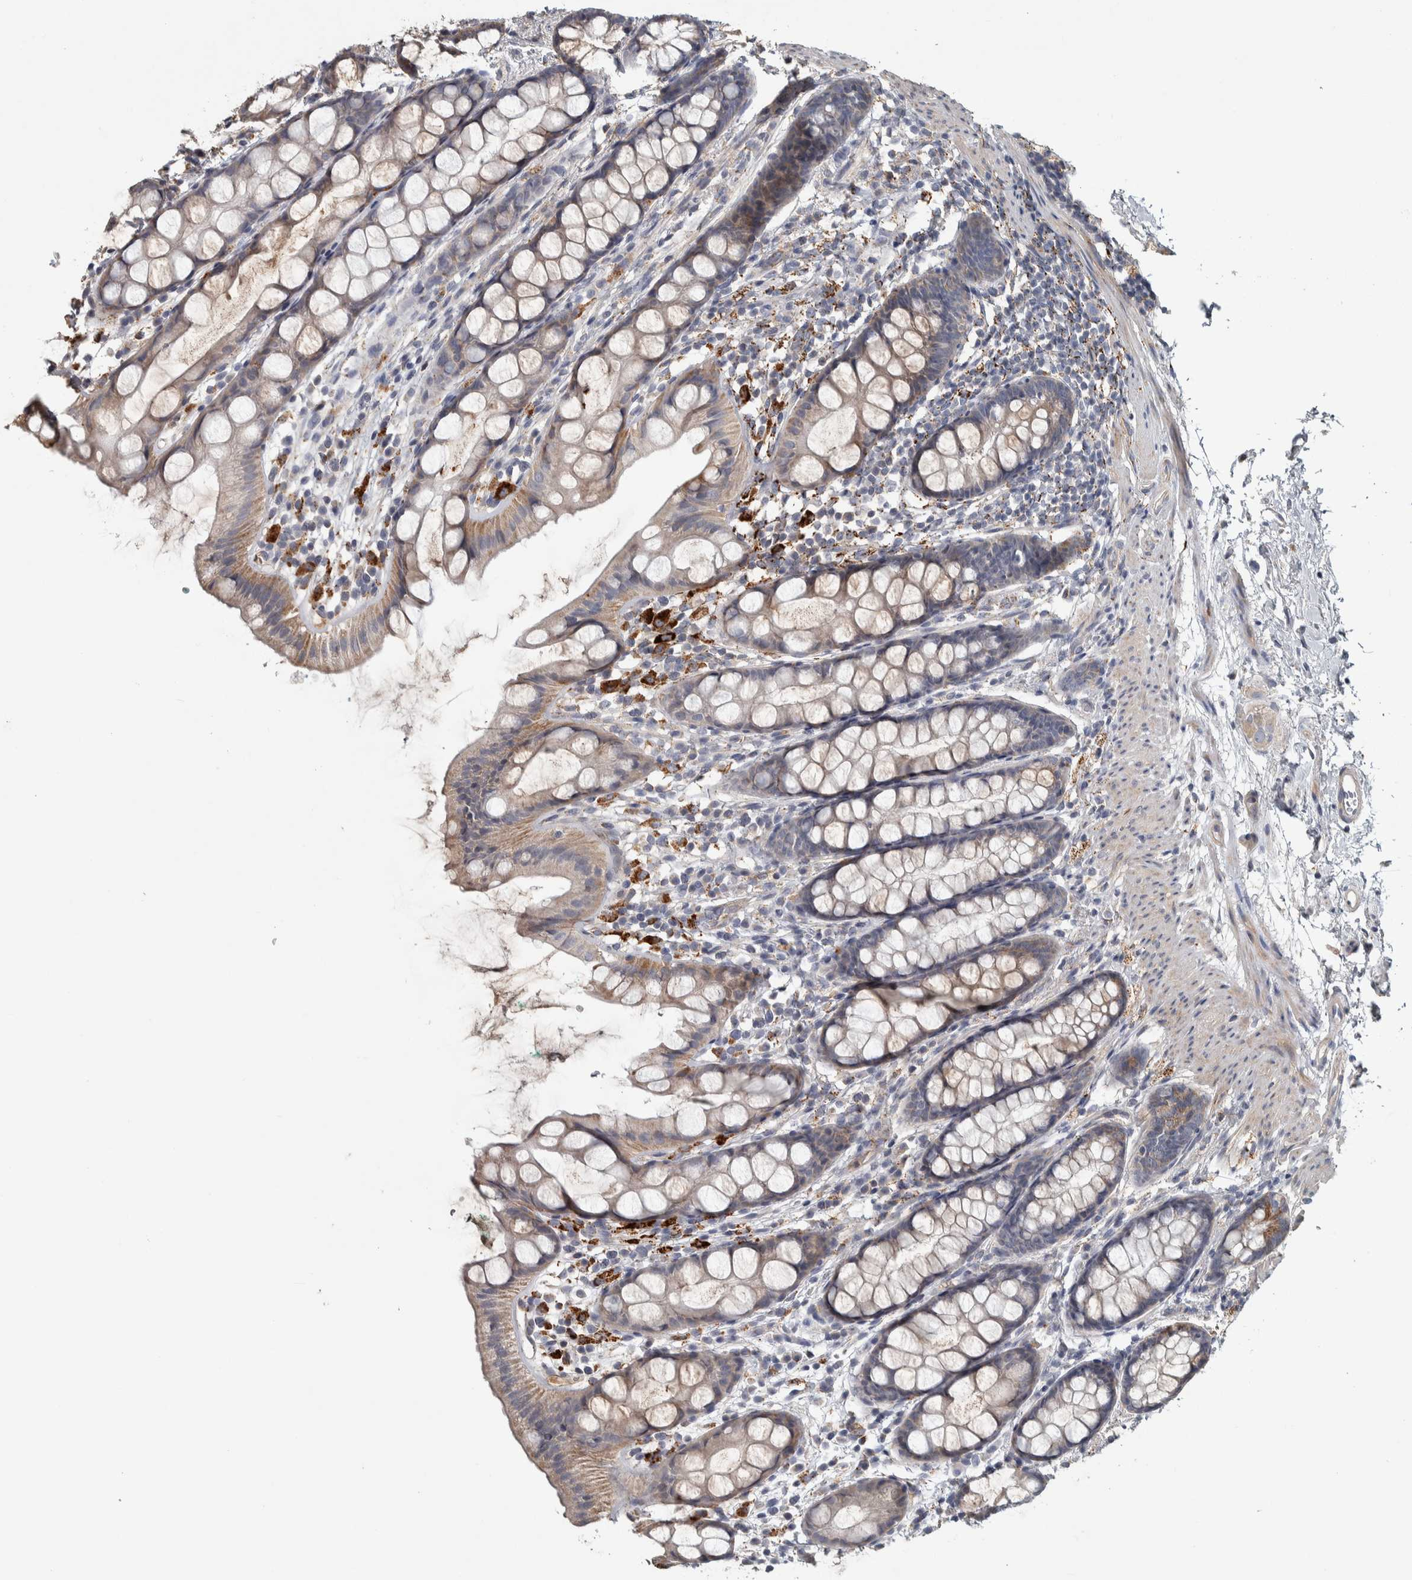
{"staining": {"intensity": "weak", "quantity": "<25%", "location": "cytoplasmic/membranous"}, "tissue": "rectum", "cell_type": "Glandular cells", "image_type": "normal", "snomed": [{"axis": "morphology", "description": "Normal tissue, NOS"}, {"axis": "topography", "description": "Rectum"}], "caption": "IHC of benign rectum reveals no positivity in glandular cells.", "gene": "FAM78A", "patient": {"sex": "female", "age": 65}}